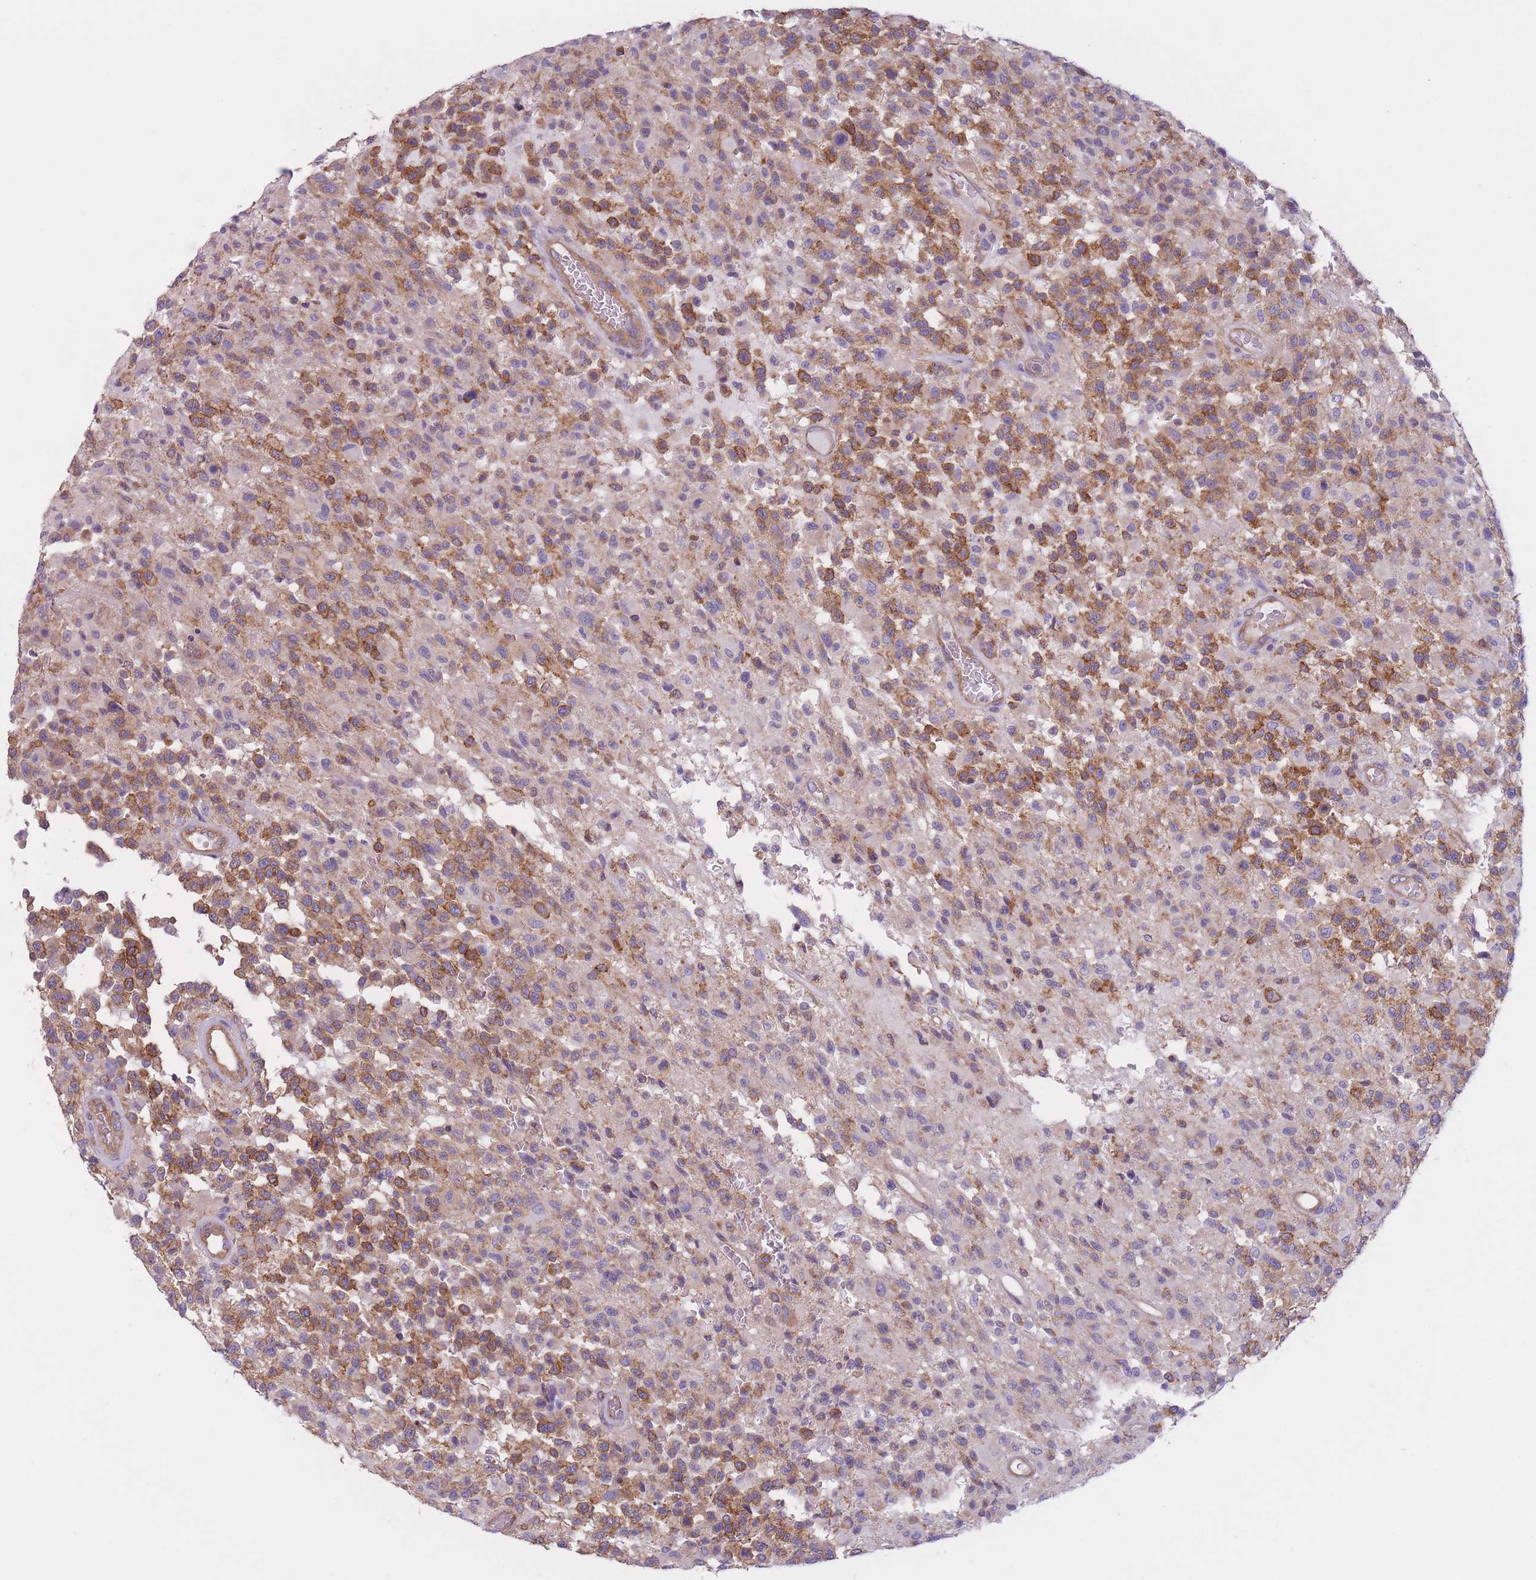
{"staining": {"intensity": "moderate", "quantity": ">75%", "location": "cytoplasmic/membranous"}, "tissue": "glioma", "cell_type": "Tumor cells", "image_type": "cancer", "snomed": [{"axis": "morphology", "description": "Glioma, malignant, High grade"}, {"axis": "morphology", "description": "Glioblastoma, NOS"}, {"axis": "topography", "description": "Brain"}], "caption": "Moderate cytoplasmic/membranous positivity is present in about >75% of tumor cells in malignant glioma (high-grade).", "gene": "SERPINB3", "patient": {"sex": "male", "age": 60}}